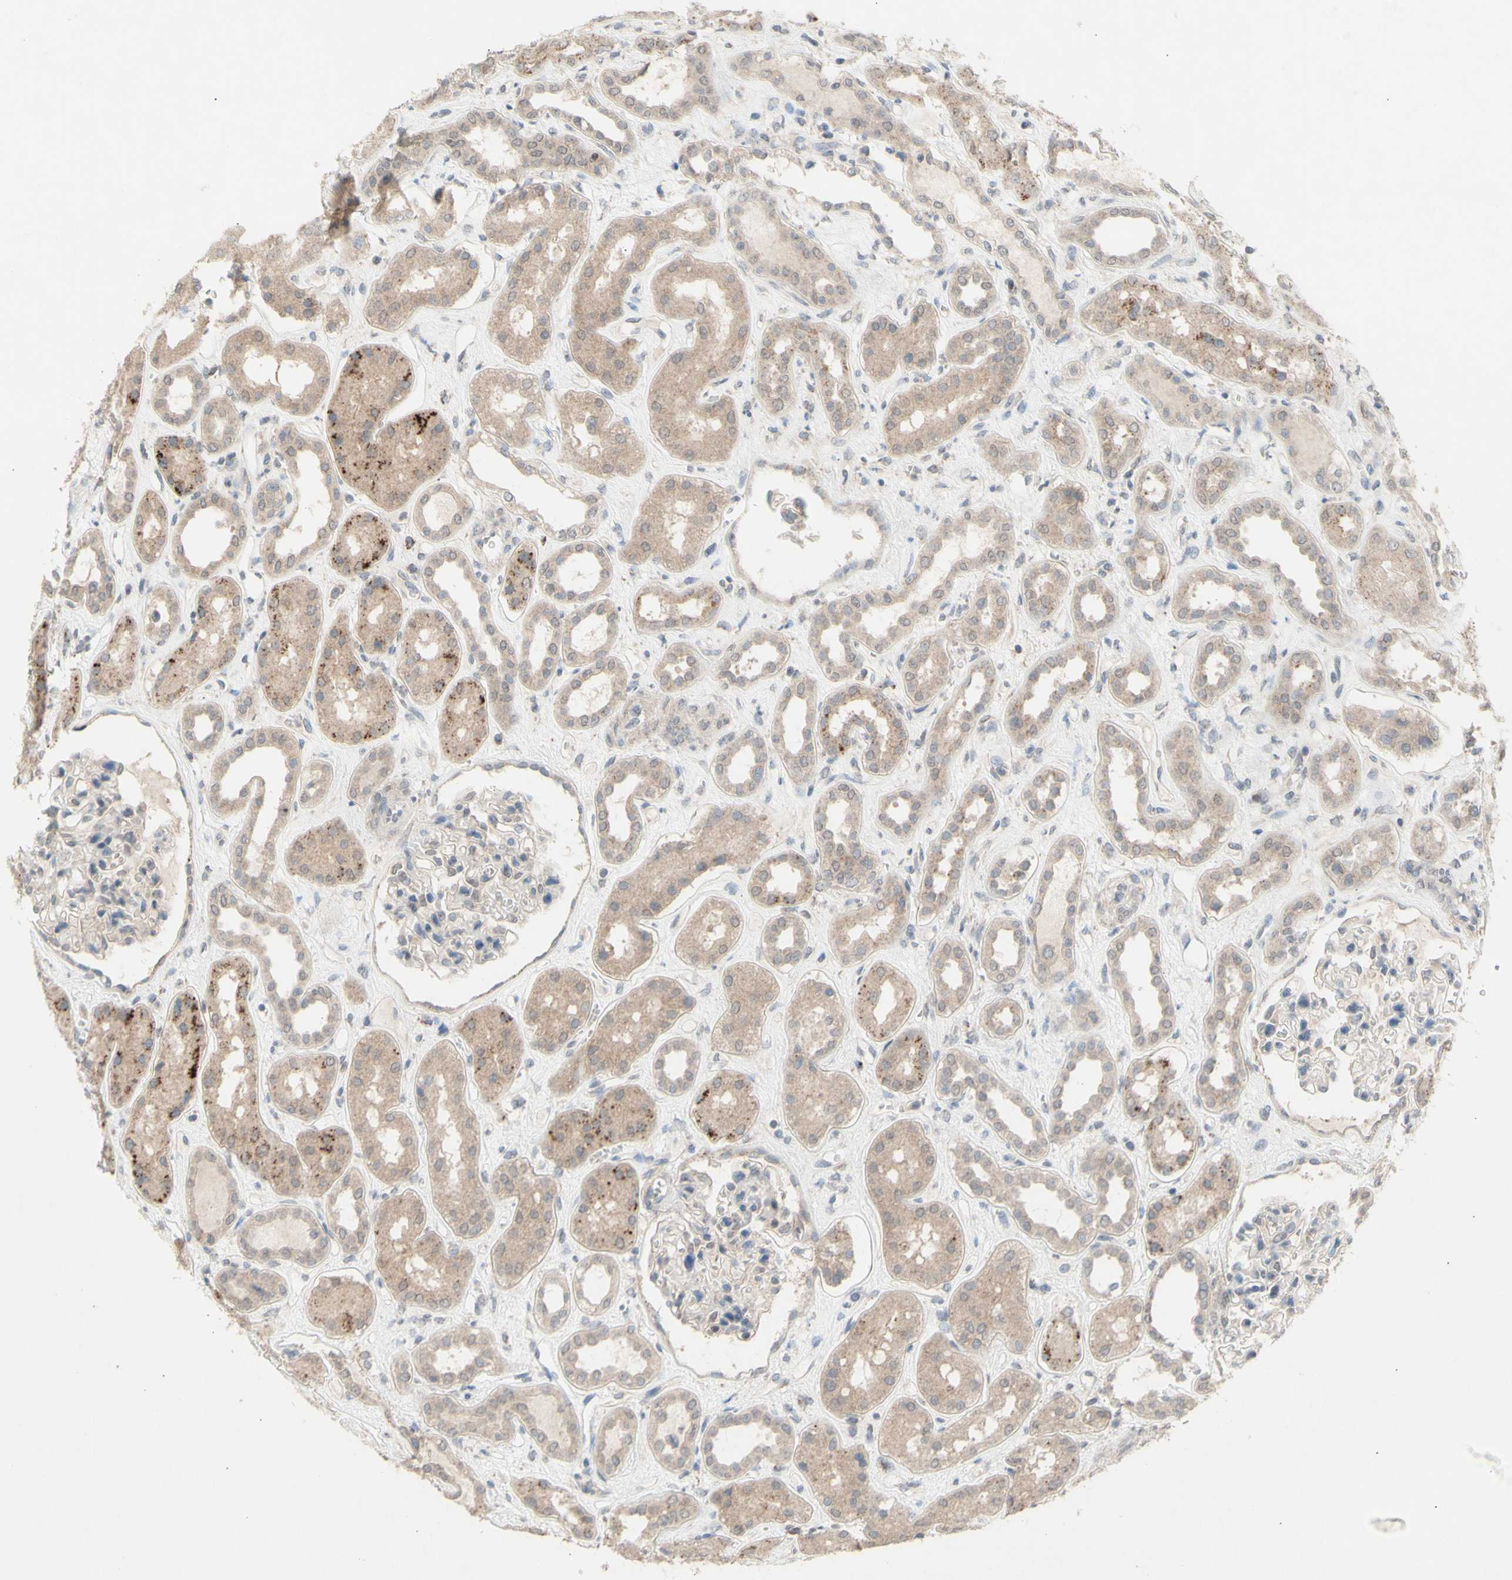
{"staining": {"intensity": "negative", "quantity": "none", "location": "none"}, "tissue": "kidney", "cell_type": "Cells in glomeruli", "image_type": "normal", "snomed": [{"axis": "morphology", "description": "Normal tissue, NOS"}, {"axis": "topography", "description": "Kidney"}], "caption": "Cells in glomeruli are negative for brown protein staining in normal kidney. (IHC, brightfield microscopy, high magnification).", "gene": "NLRP1", "patient": {"sex": "male", "age": 59}}